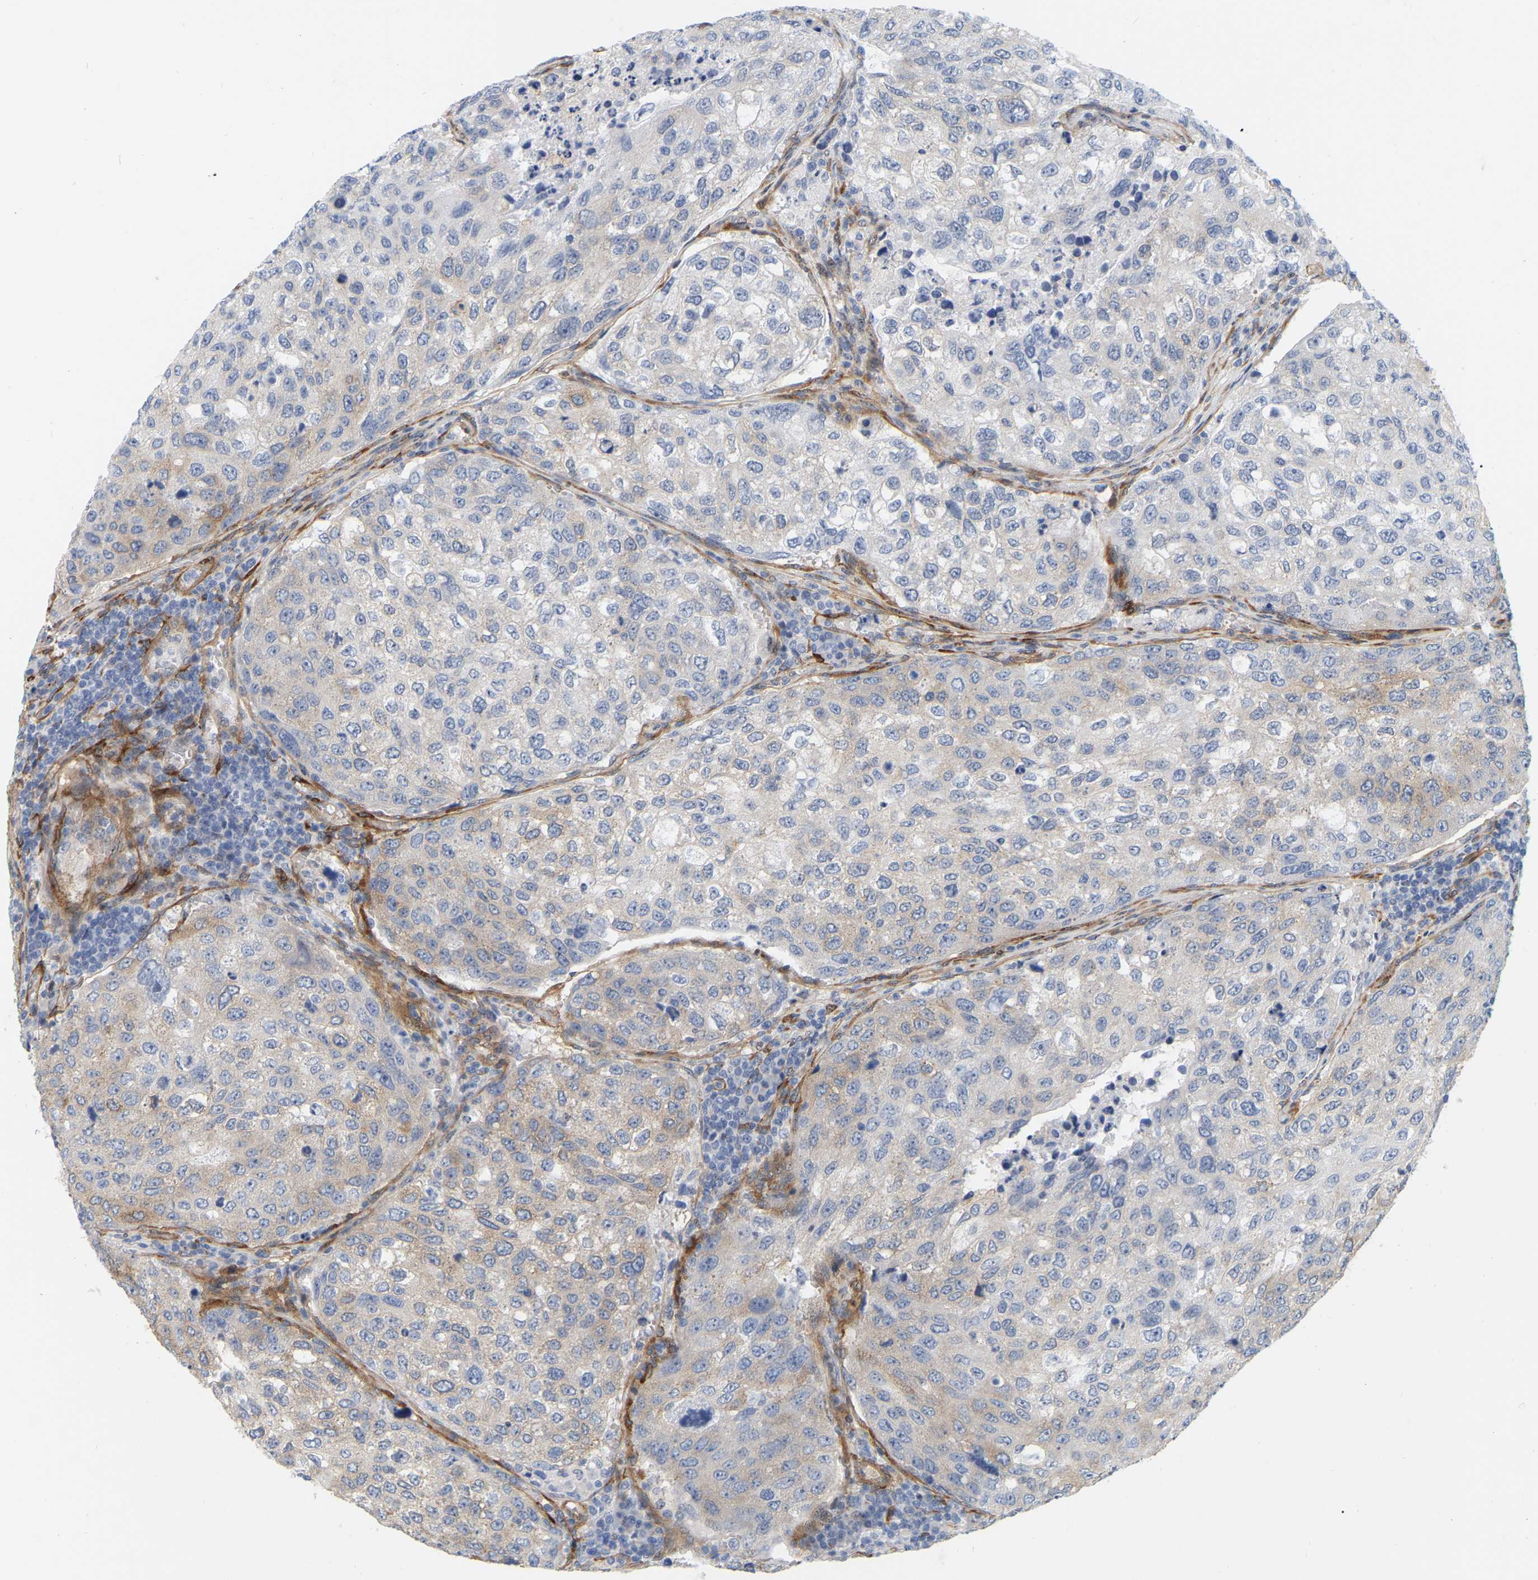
{"staining": {"intensity": "weak", "quantity": "<25%", "location": "cytoplasmic/membranous"}, "tissue": "urothelial cancer", "cell_type": "Tumor cells", "image_type": "cancer", "snomed": [{"axis": "morphology", "description": "Urothelial carcinoma, High grade"}, {"axis": "topography", "description": "Lymph node"}, {"axis": "topography", "description": "Urinary bladder"}], "caption": "DAB (3,3'-diaminobenzidine) immunohistochemical staining of urothelial carcinoma (high-grade) demonstrates no significant expression in tumor cells. (Stains: DAB (3,3'-diaminobenzidine) IHC with hematoxylin counter stain, Microscopy: brightfield microscopy at high magnification).", "gene": "RAPH1", "patient": {"sex": "male", "age": 51}}